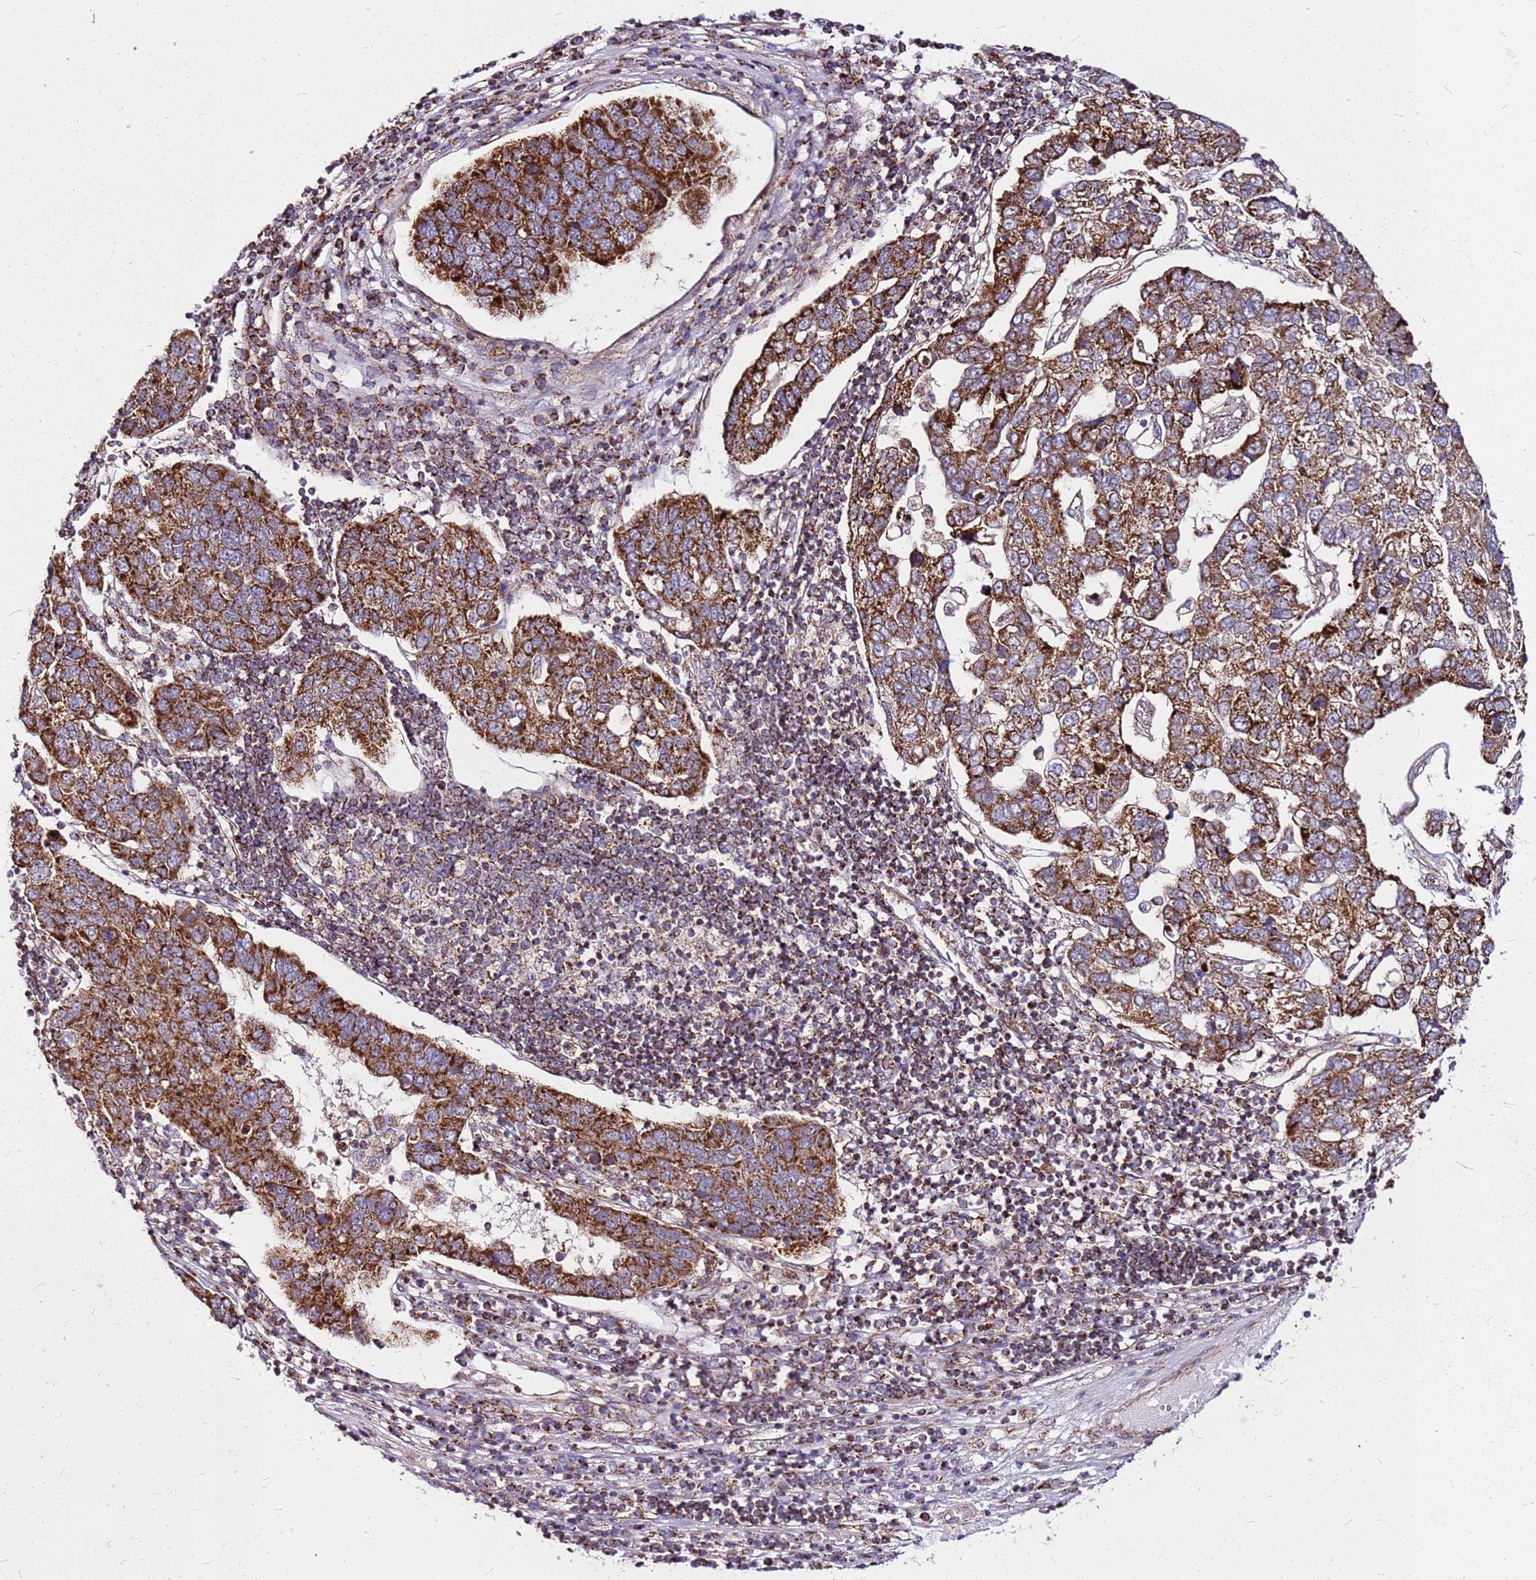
{"staining": {"intensity": "strong", "quantity": ">75%", "location": "cytoplasmic/membranous"}, "tissue": "pancreatic cancer", "cell_type": "Tumor cells", "image_type": "cancer", "snomed": [{"axis": "morphology", "description": "Adenocarcinoma, NOS"}, {"axis": "topography", "description": "Pancreas"}], "caption": "Immunohistochemistry (IHC) histopathology image of pancreatic cancer stained for a protein (brown), which displays high levels of strong cytoplasmic/membranous positivity in approximately >75% of tumor cells.", "gene": "OR51T1", "patient": {"sex": "female", "age": 61}}